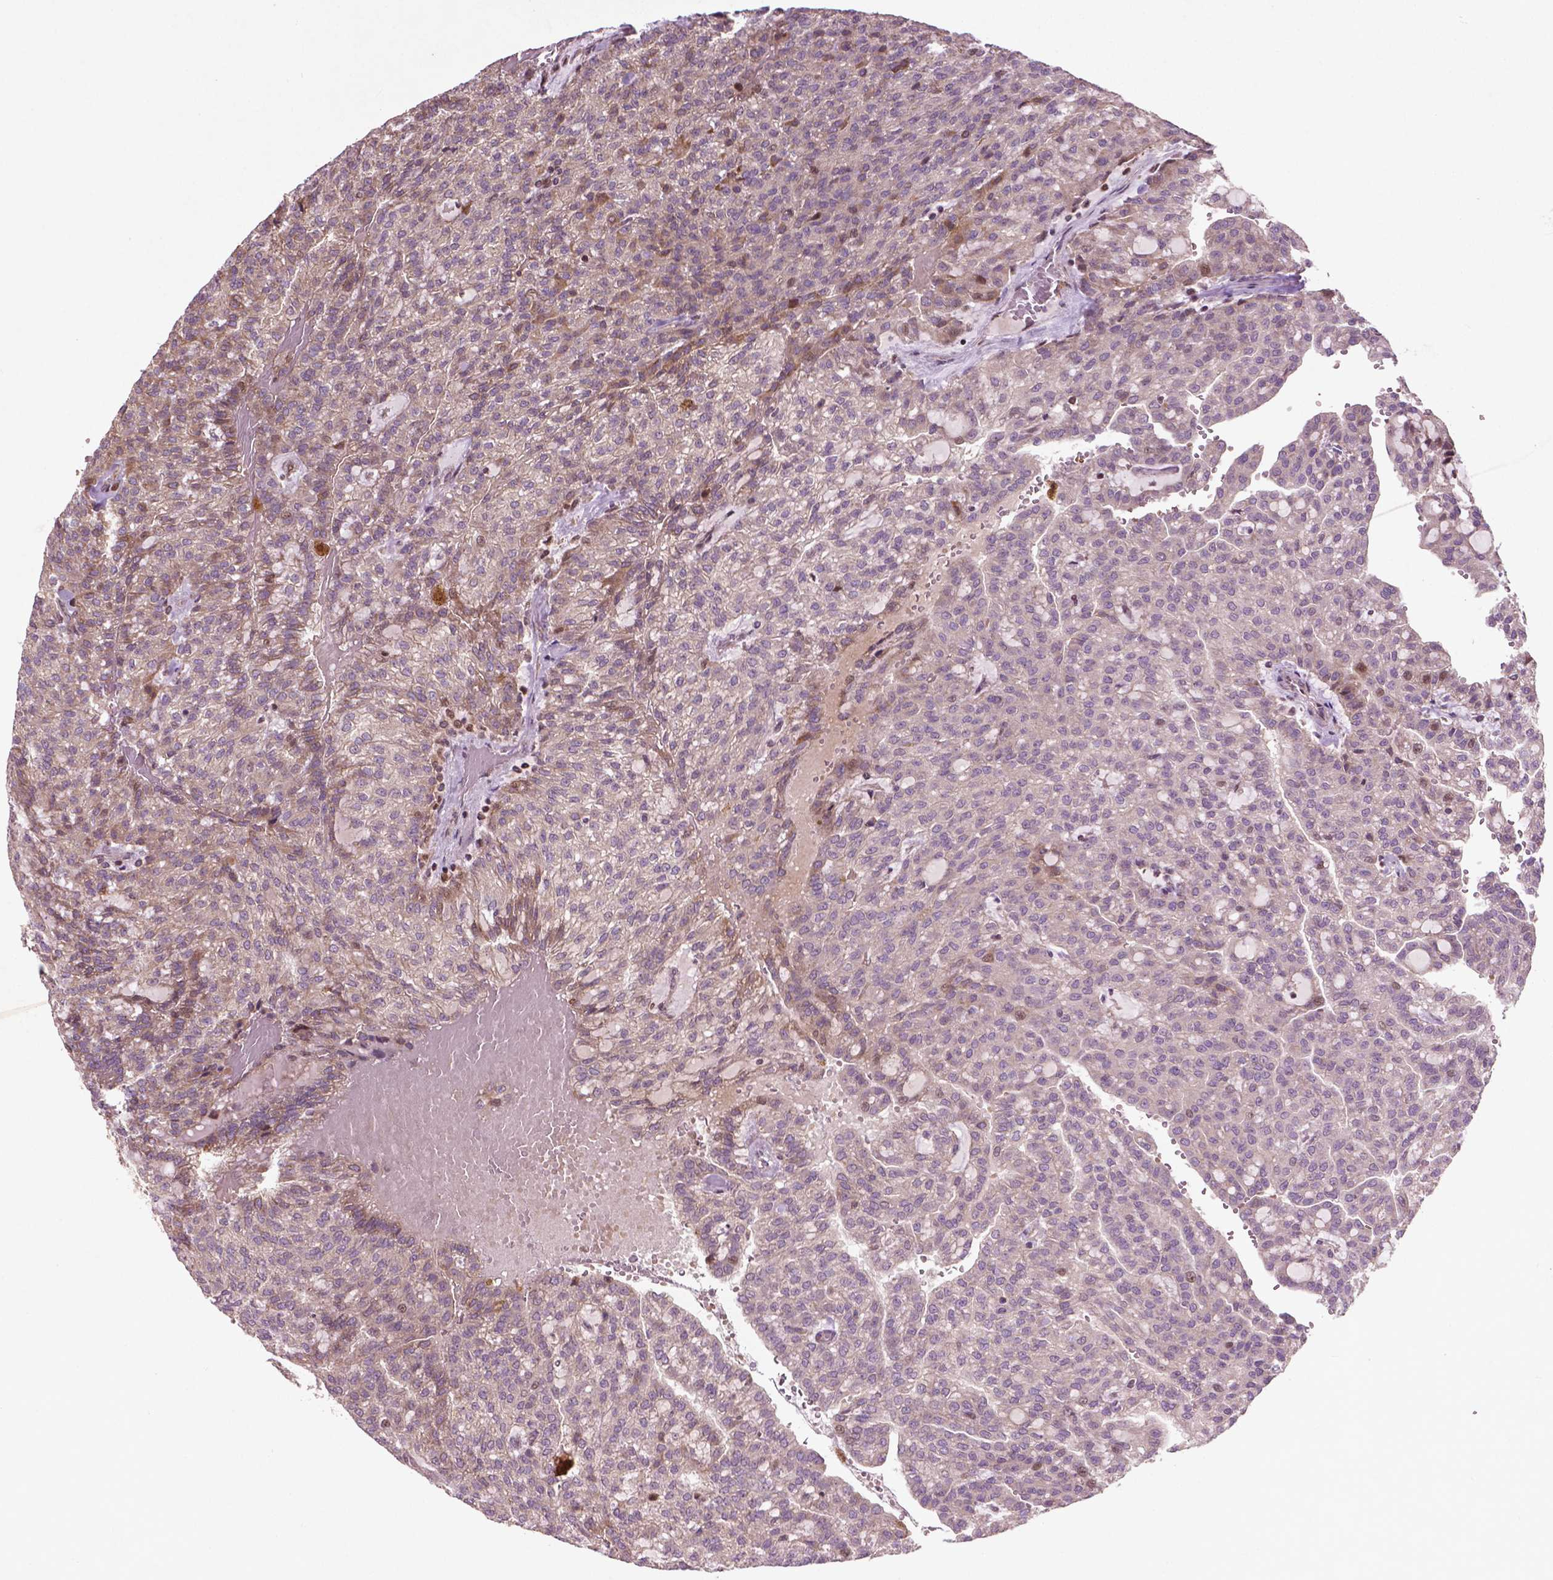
{"staining": {"intensity": "negative", "quantity": "none", "location": "none"}, "tissue": "renal cancer", "cell_type": "Tumor cells", "image_type": "cancer", "snomed": [{"axis": "morphology", "description": "Adenocarcinoma, NOS"}, {"axis": "topography", "description": "Kidney"}], "caption": "Immunohistochemical staining of renal adenocarcinoma displays no significant expression in tumor cells.", "gene": "B3GALNT2", "patient": {"sex": "male", "age": 63}}